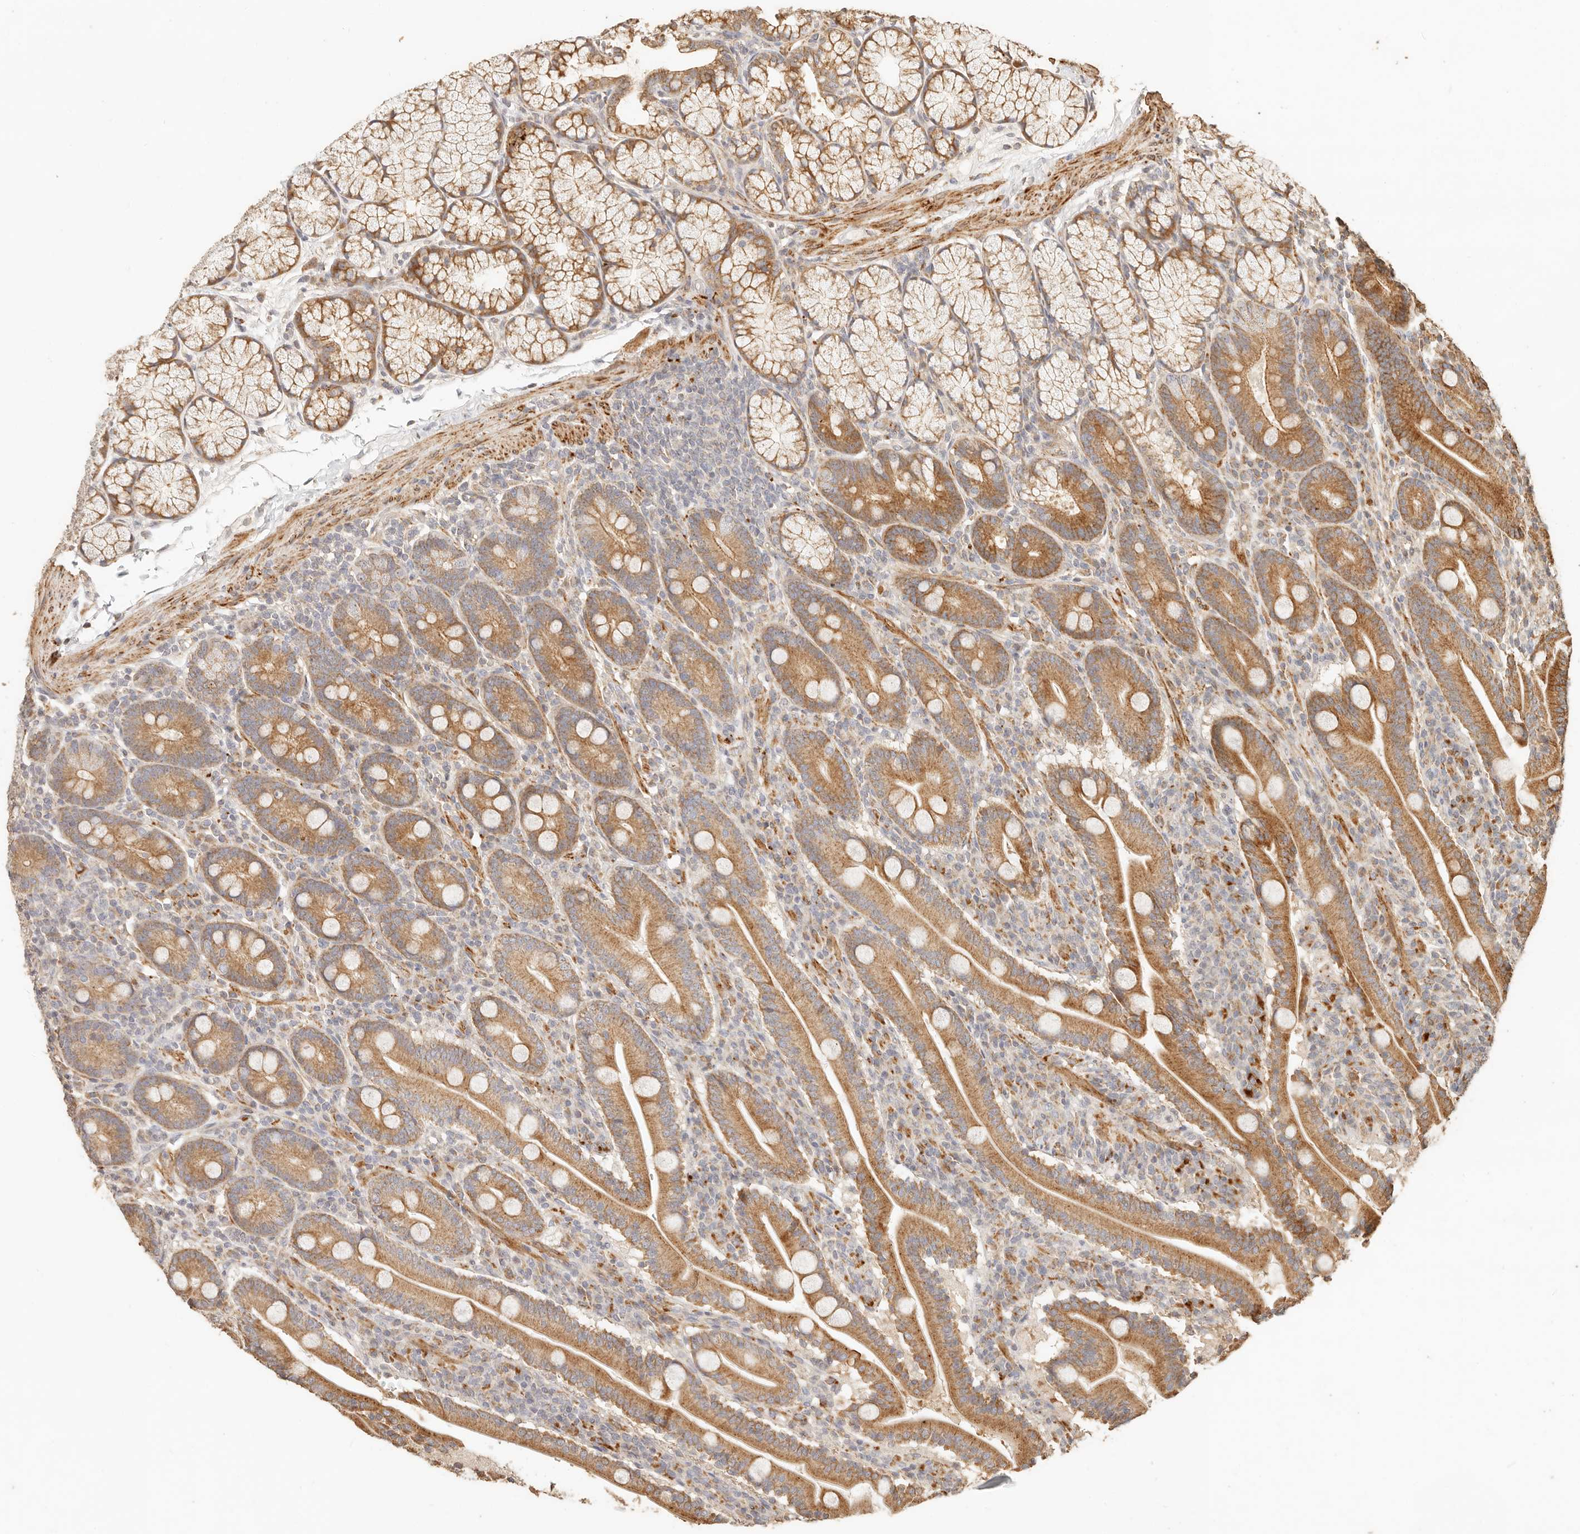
{"staining": {"intensity": "moderate", "quantity": ">75%", "location": "cytoplasmic/membranous"}, "tissue": "duodenum", "cell_type": "Glandular cells", "image_type": "normal", "snomed": [{"axis": "morphology", "description": "Normal tissue, NOS"}, {"axis": "topography", "description": "Duodenum"}], "caption": "Moderate cytoplasmic/membranous staining for a protein is identified in approximately >75% of glandular cells of benign duodenum using immunohistochemistry.", "gene": "PTPN22", "patient": {"sex": "male", "age": 35}}